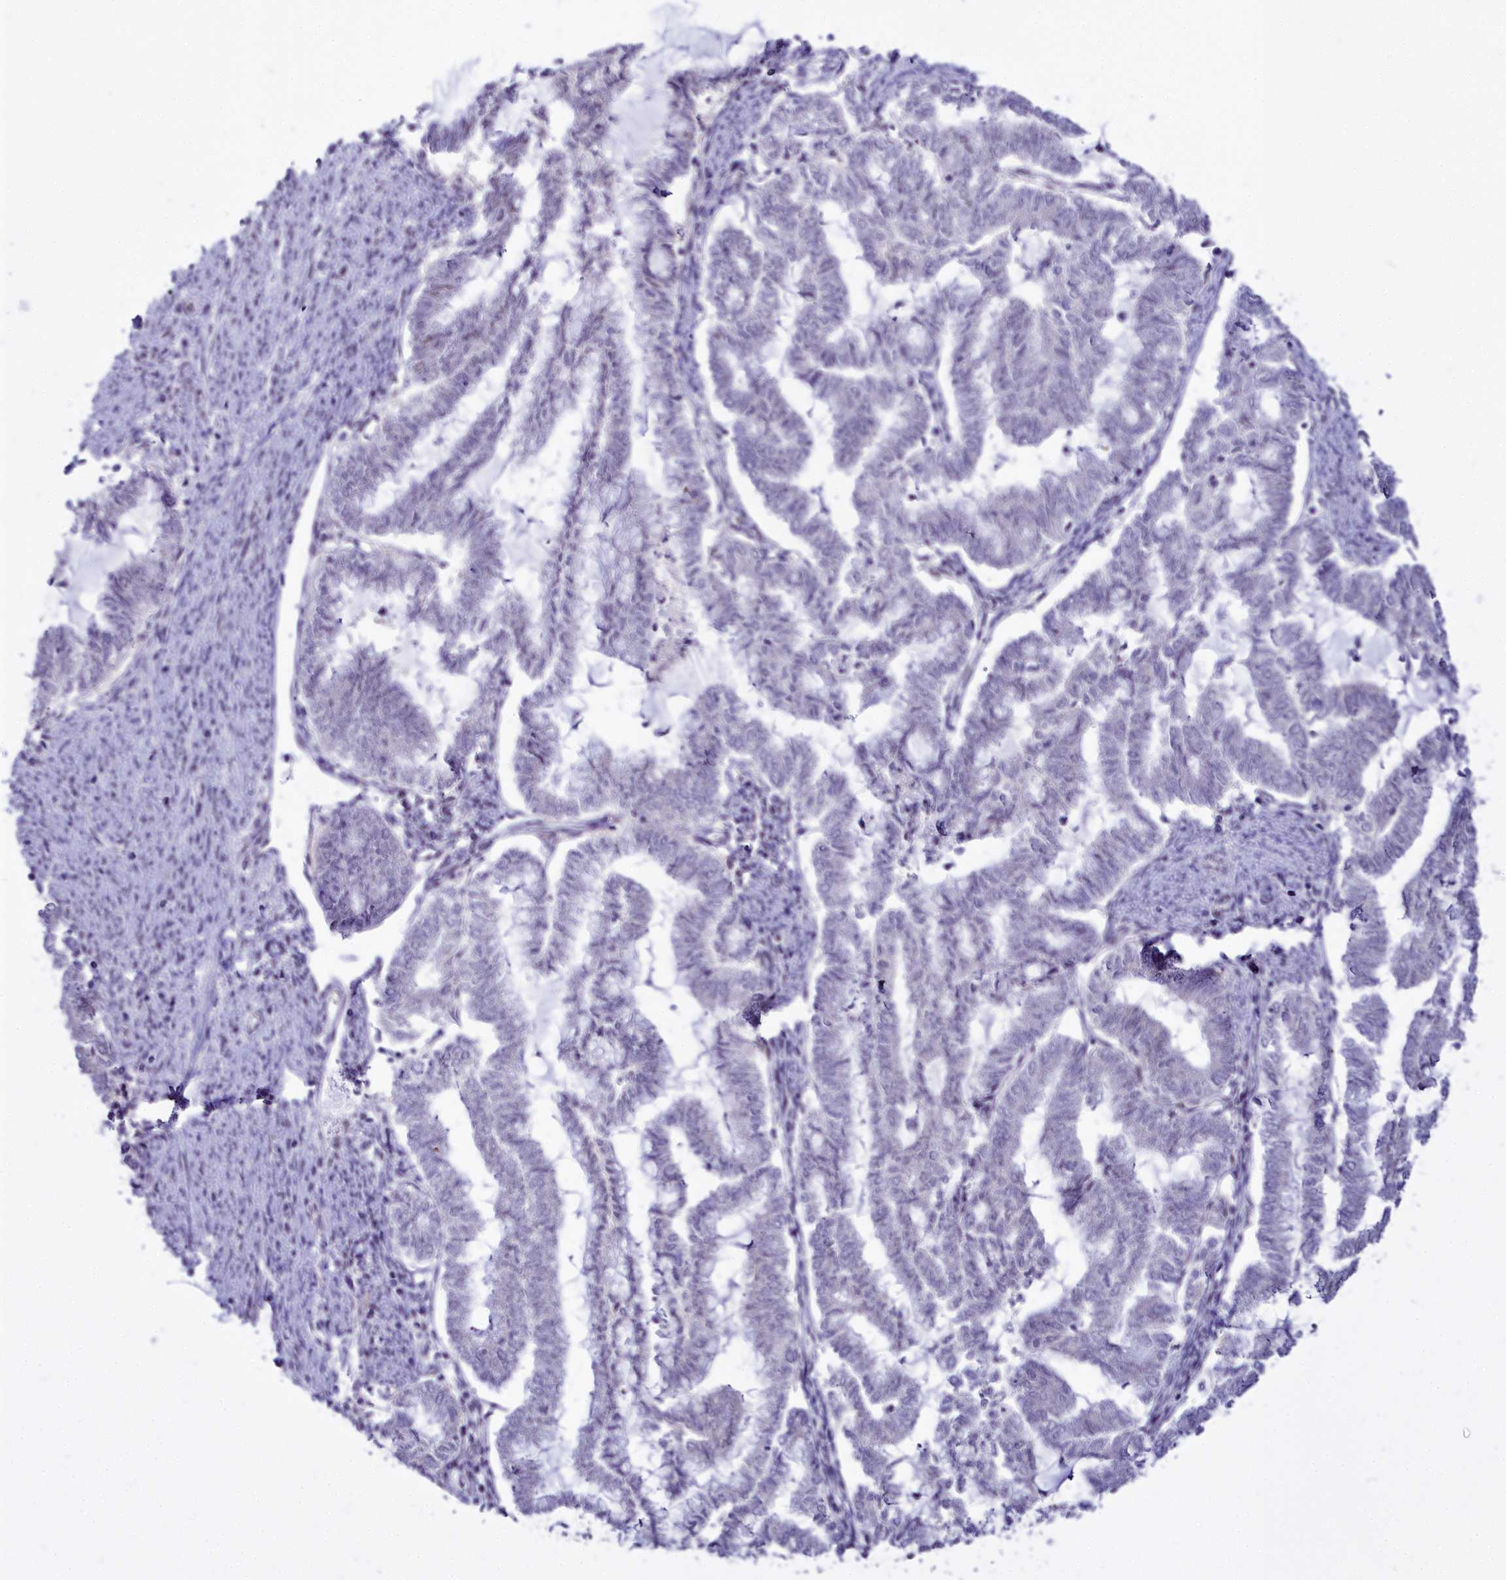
{"staining": {"intensity": "weak", "quantity": "<25%", "location": "nuclear"}, "tissue": "endometrial cancer", "cell_type": "Tumor cells", "image_type": "cancer", "snomed": [{"axis": "morphology", "description": "Adenocarcinoma, NOS"}, {"axis": "topography", "description": "Endometrium"}], "caption": "IHC of endometrial adenocarcinoma displays no staining in tumor cells. The staining is performed using DAB brown chromogen with nuclei counter-stained in using hematoxylin.", "gene": "RBM12", "patient": {"sex": "female", "age": 79}}